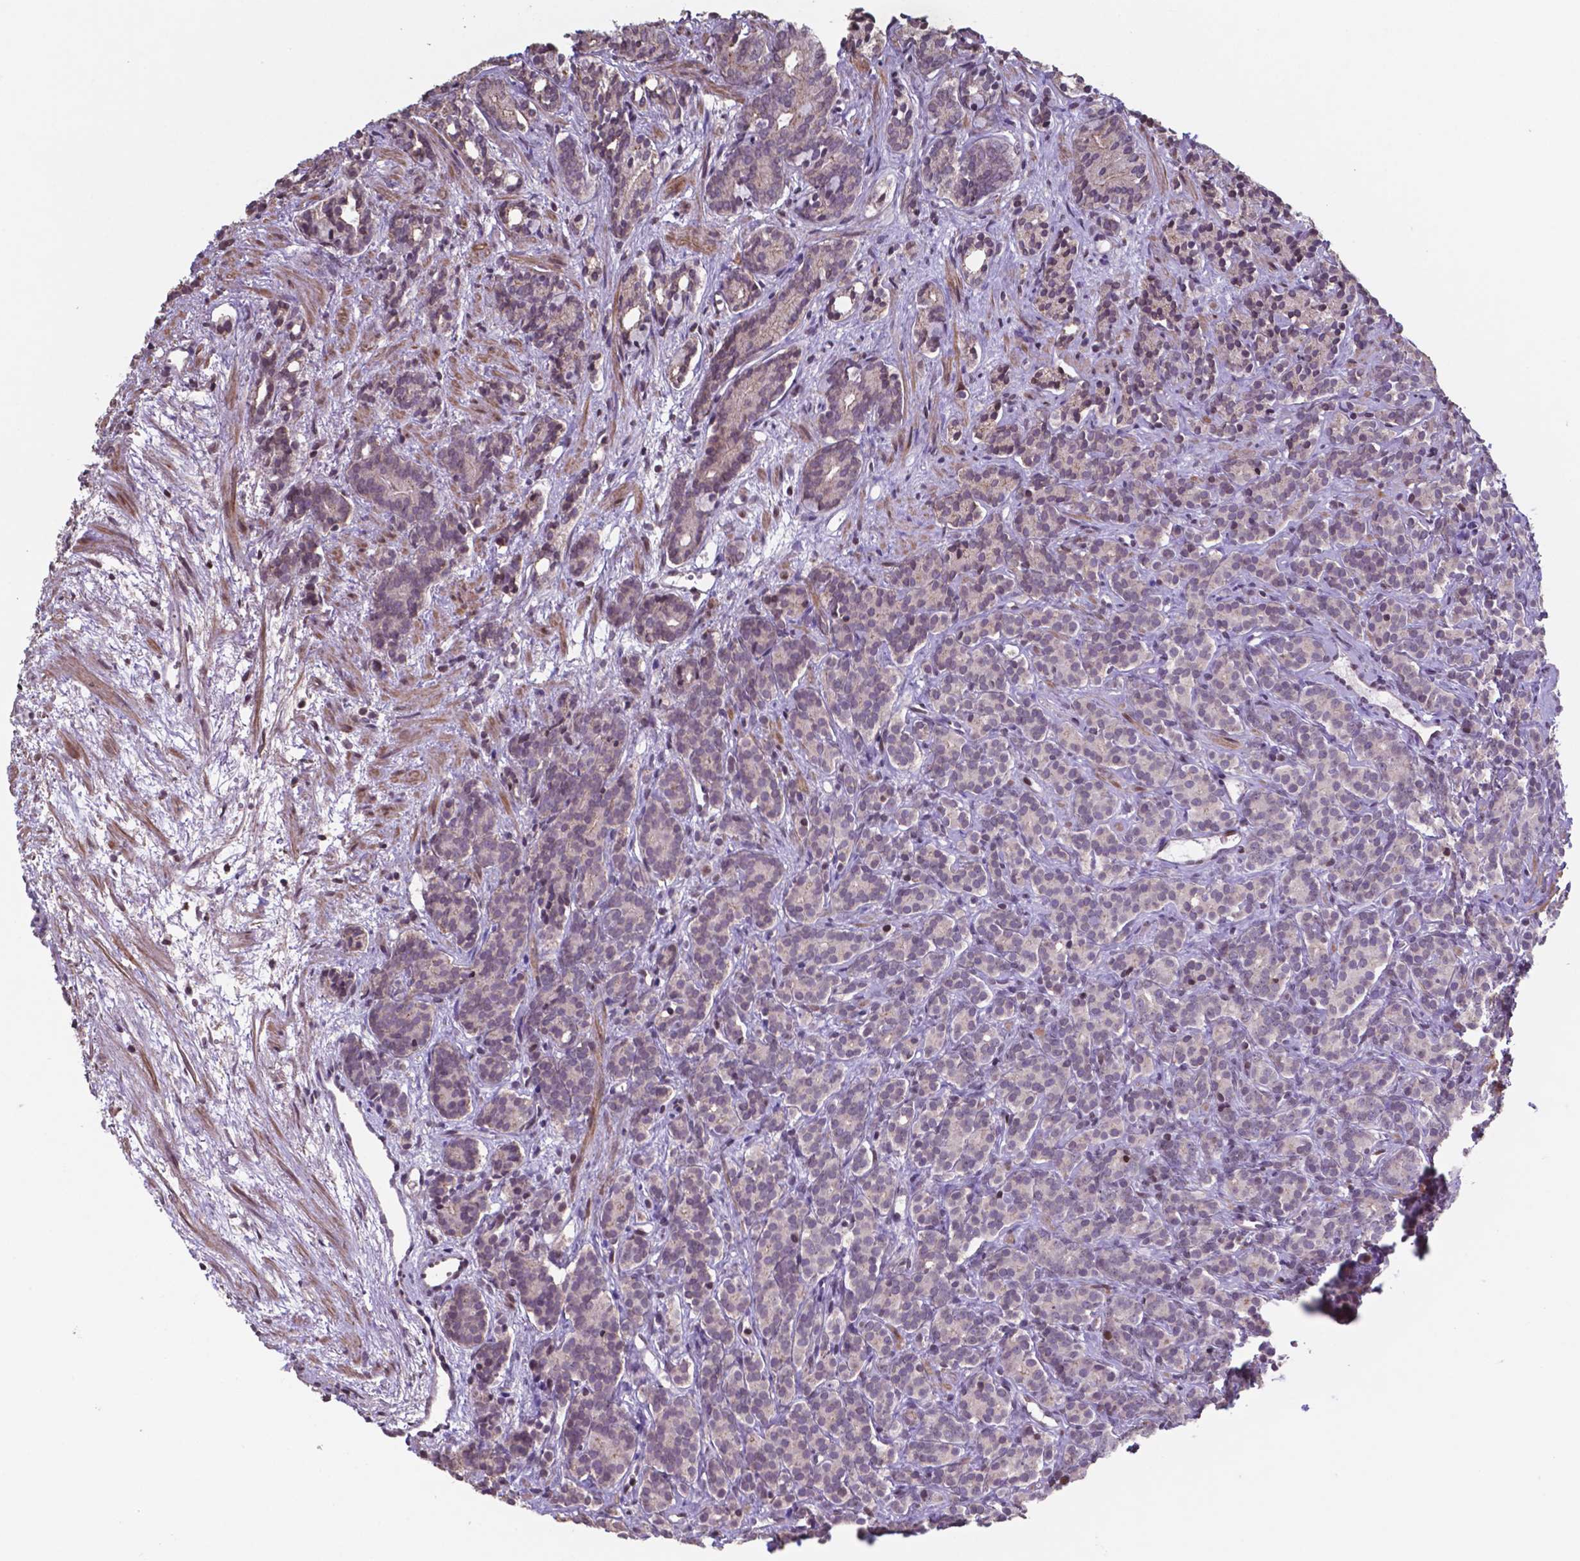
{"staining": {"intensity": "negative", "quantity": "none", "location": "none"}, "tissue": "prostate cancer", "cell_type": "Tumor cells", "image_type": "cancer", "snomed": [{"axis": "morphology", "description": "Adenocarcinoma, High grade"}, {"axis": "topography", "description": "Prostate"}], "caption": "Immunohistochemistry micrograph of prostate high-grade adenocarcinoma stained for a protein (brown), which reveals no staining in tumor cells.", "gene": "MLC1", "patient": {"sex": "male", "age": 84}}